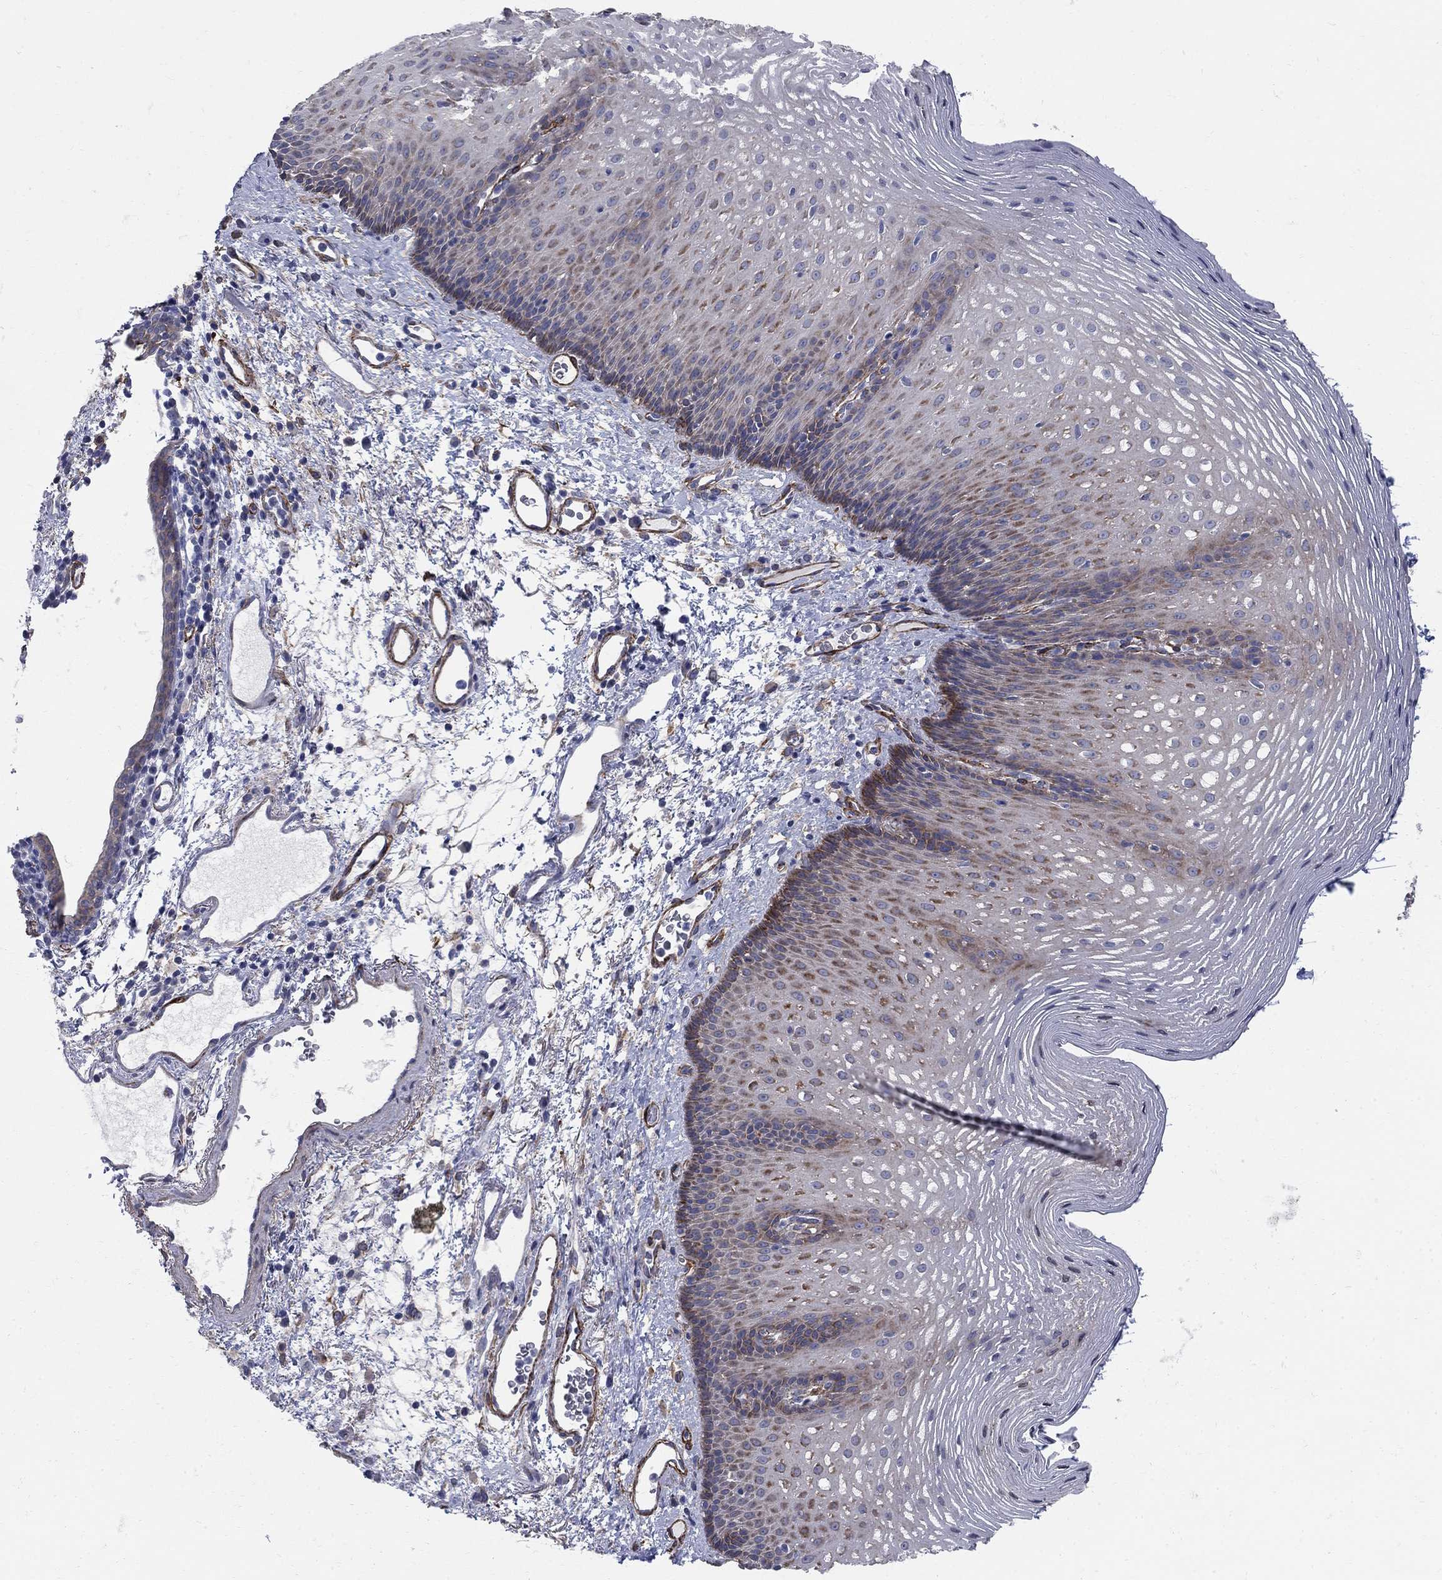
{"staining": {"intensity": "moderate", "quantity": "<25%", "location": "cytoplasmic/membranous"}, "tissue": "esophagus", "cell_type": "Squamous epithelial cells", "image_type": "normal", "snomed": [{"axis": "morphology", "description": "Normal tissue, NOS"}, {"axis": "topography", "description": "Esophagus"}], "caption": "Immunohistochemistry staining of normal esophagus, which shows low levels of moderate cytoplasmic/membranous expression in about <25% of squamous epithelial cells indicating moderate cytoplasmic/membranous protein expression. The staining was performed using DAB (3,3'-diaminobenzidine) (brown) for protein detection and nuclei were counterstained in hematoxylin (blue).", "gene": "SEPTIN8", "patient": {"sex": "male", "age": 76}}